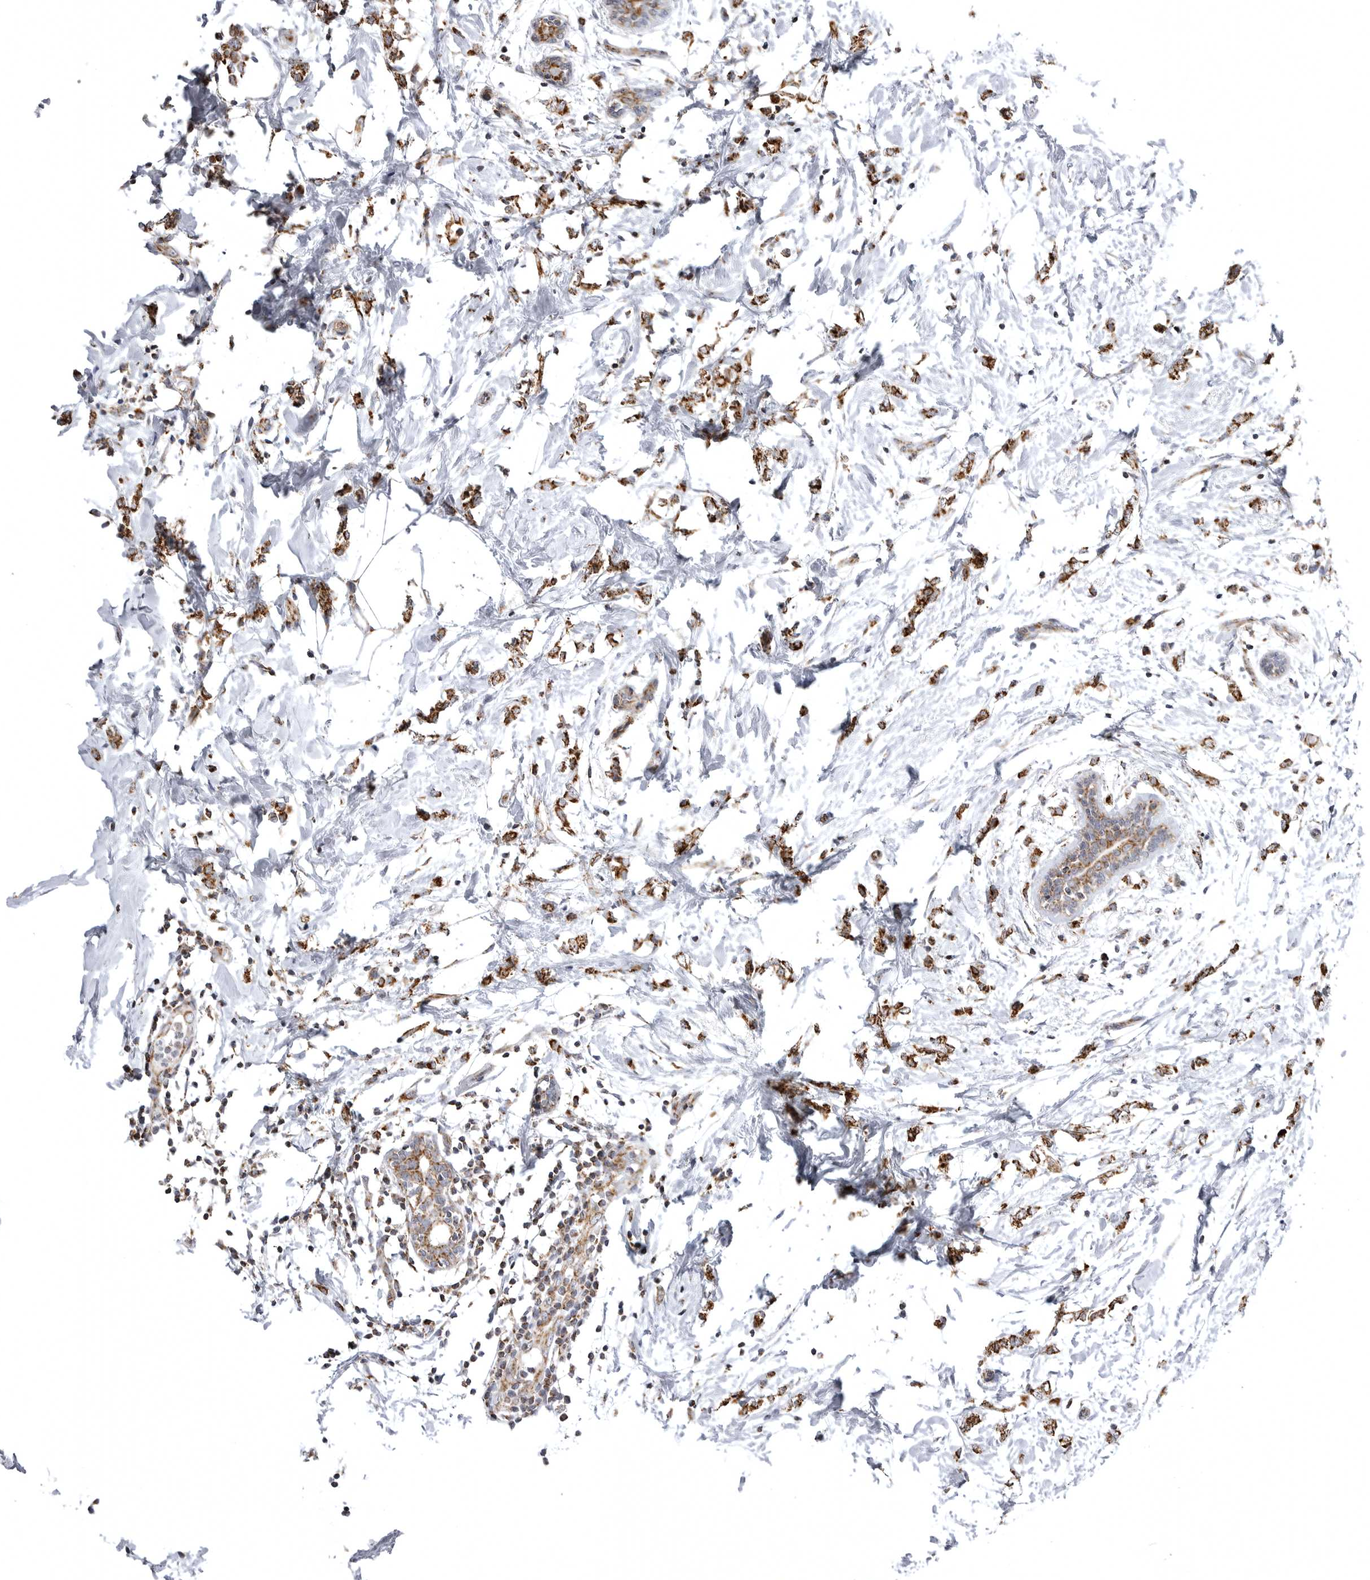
{"staining": {"intensity": "strong", "quantity": ">75%", "location": "cytoplasmic/membranous"}, "tissue": "breast cancer", "cell_type": "Tumor cells", "image_type": "cancer", "snomed": [{"axis": "morphology", "description": "Normal tissue, NOS"}, {"axis": "morphology", "description": "Lobular carcinoma"}, {"axis": "topography", "description": "Breast"}], "caption": "This image displays immunohistochemistry (IHC) staining of breast lobular carcinoma, with high strong cytoplasmic/membranous positivity in about >75% of tumor cells.", "gene": "TUFM", "patient": {"sex": "female", "age": 47}}